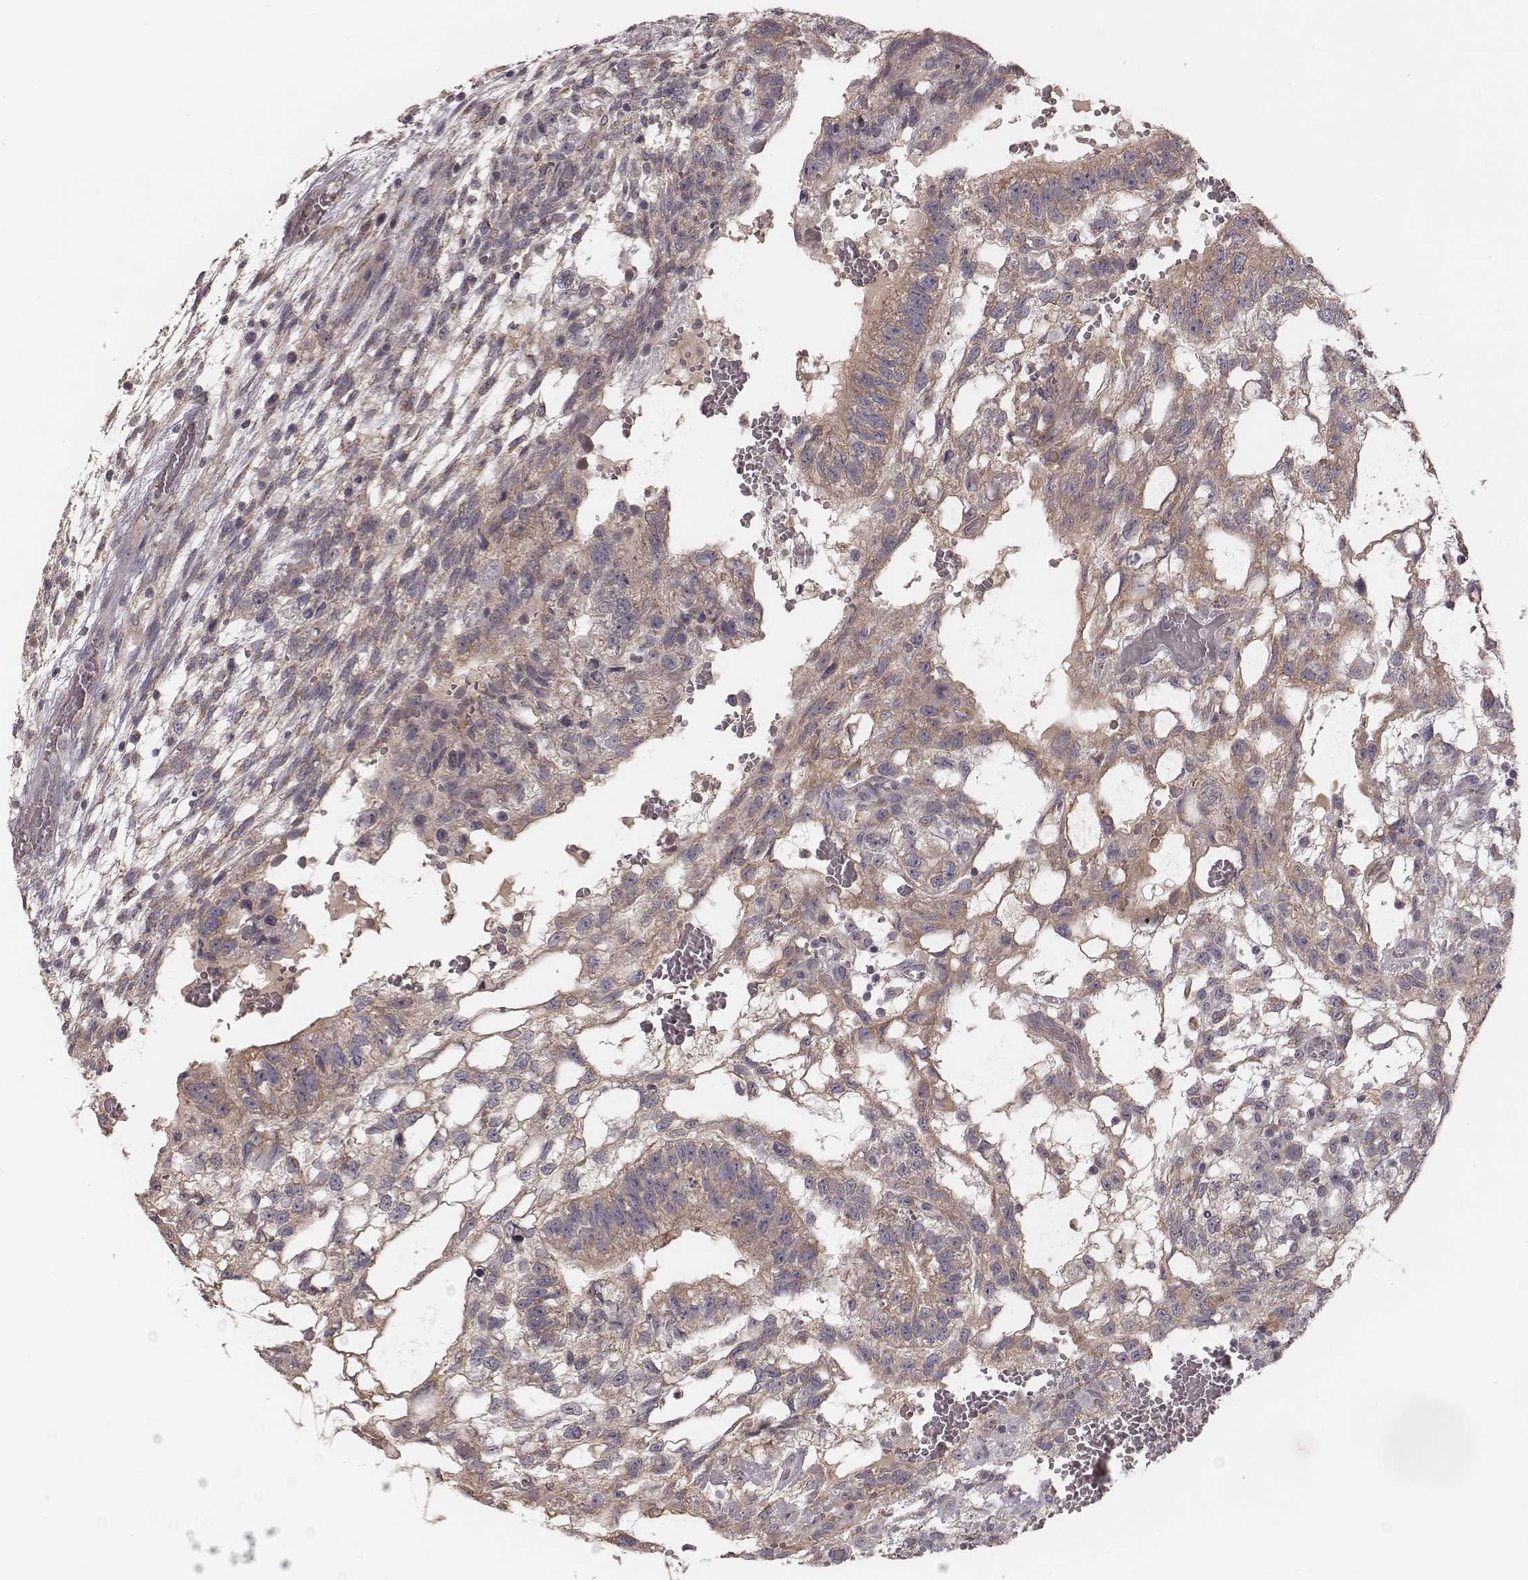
{"staining": {"intensity": "moderate", "quantity": ">75%", "location": "cytoplasmic/membranous"}, "tissue": "testis cancer", "cell_type": "Tumor cells", "image_type": "cancer", "snomed": [{"axis": "morphology", "description": "Carcinoma, Embryonal, NOS"}, {"axis": "topography", "description": "Testis"}], "caption": "Protein expression analysis of human testis cancer reveals moderate cytoplasmic/membranous staining in approximately >75% of tumor cells. The protein of interest is shown in brown color, while the nuclei are stained blue.", "gene": "P2RX5", "patient": {"sex": "male", "age": 32}}